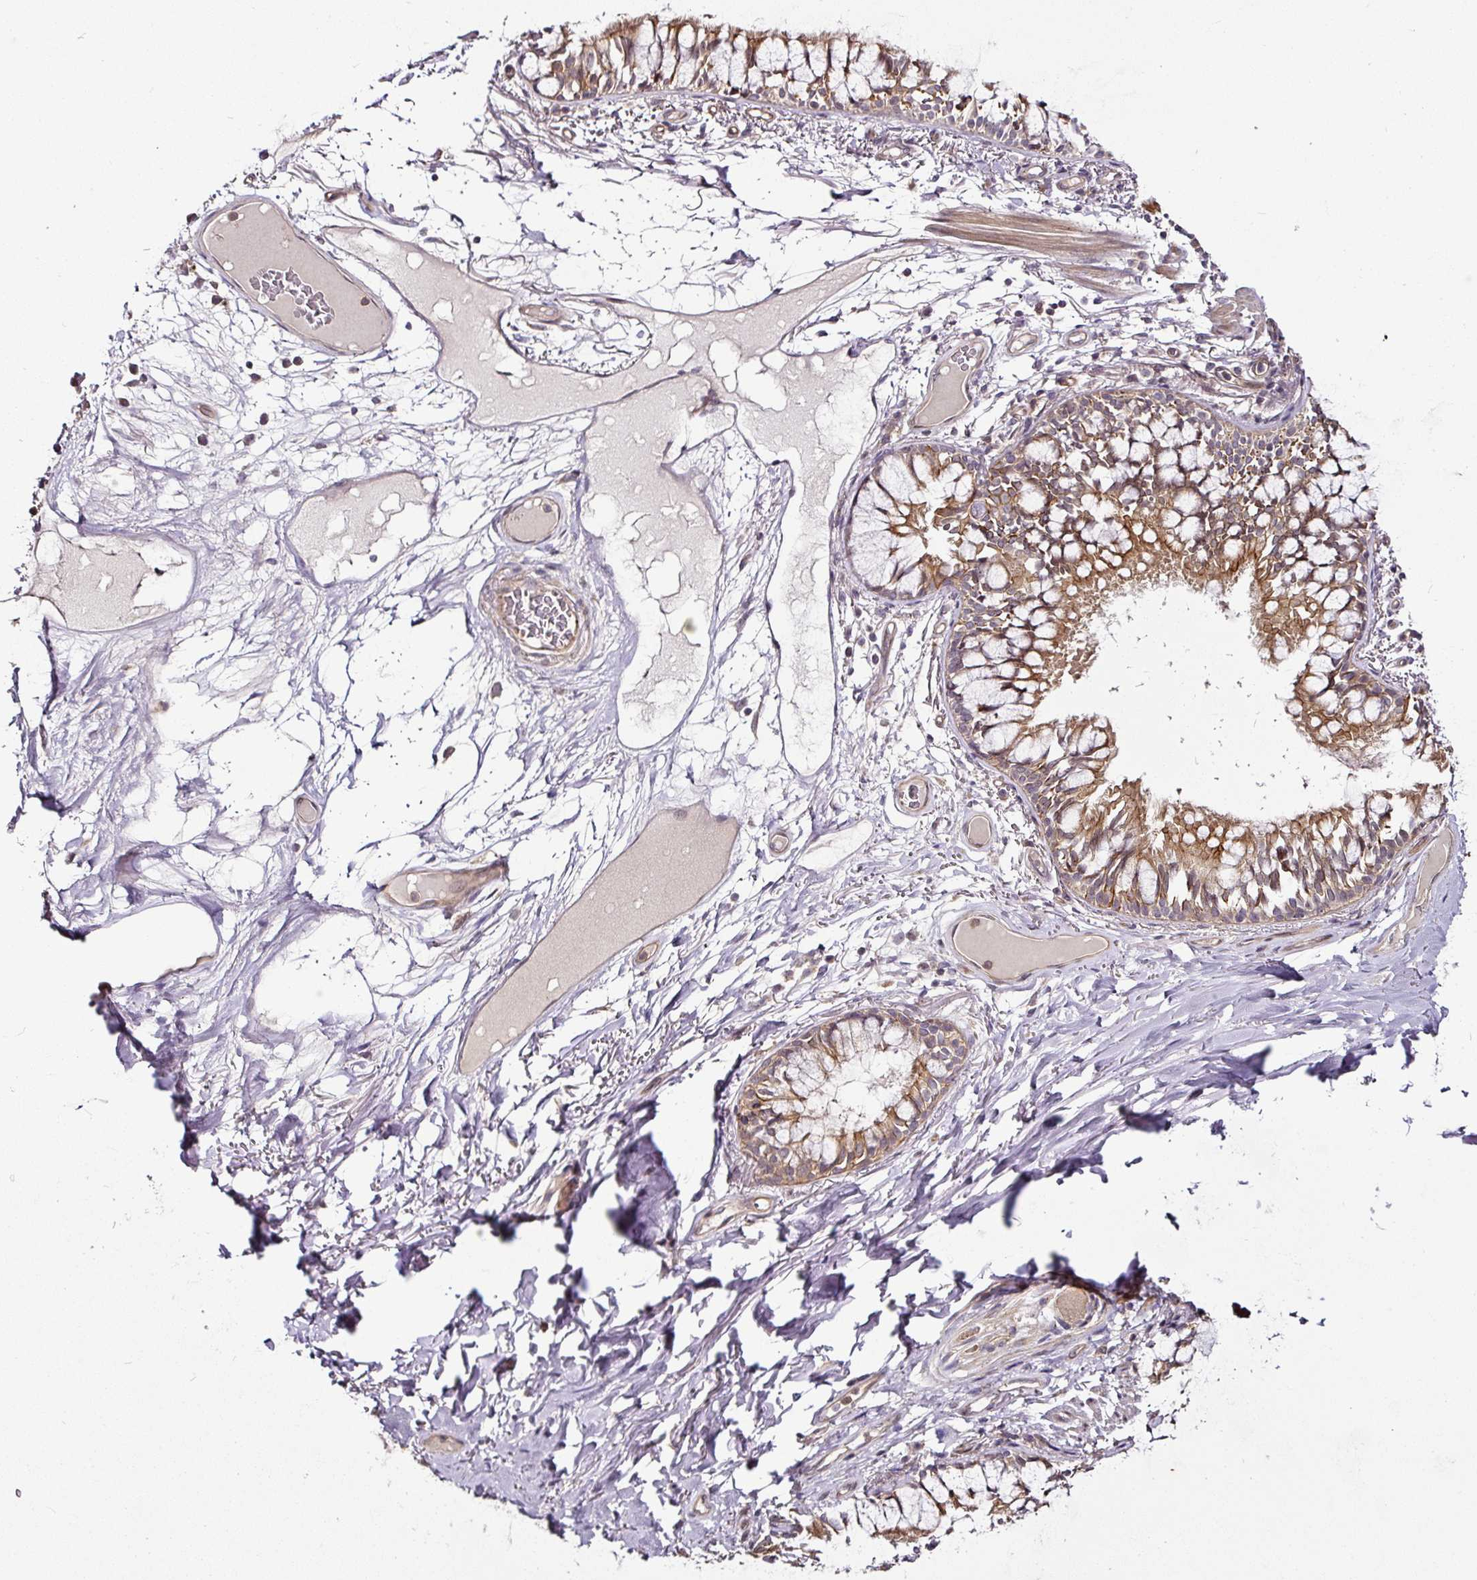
{"staining": {"intensity": "moderate", "quantity": ">75%", "location": "cytoplasmic/membranous"}, "tissue": "soft tissue", "cell_type": "Fibroblasts", "image_type": "normal", "snomed": [{"axis": "morphology", "description": "Normal tissue, NOS"}, {"axis": "topography", "description": "Bronchus"}], "caption": "Soft tissue stained with IHC demonstrates moderate cytoplasmic/membranous expression in approximately >75% of fibroblasts.", "gene": "DCAF13", "patient": {"sex": "male", "age": 70}}